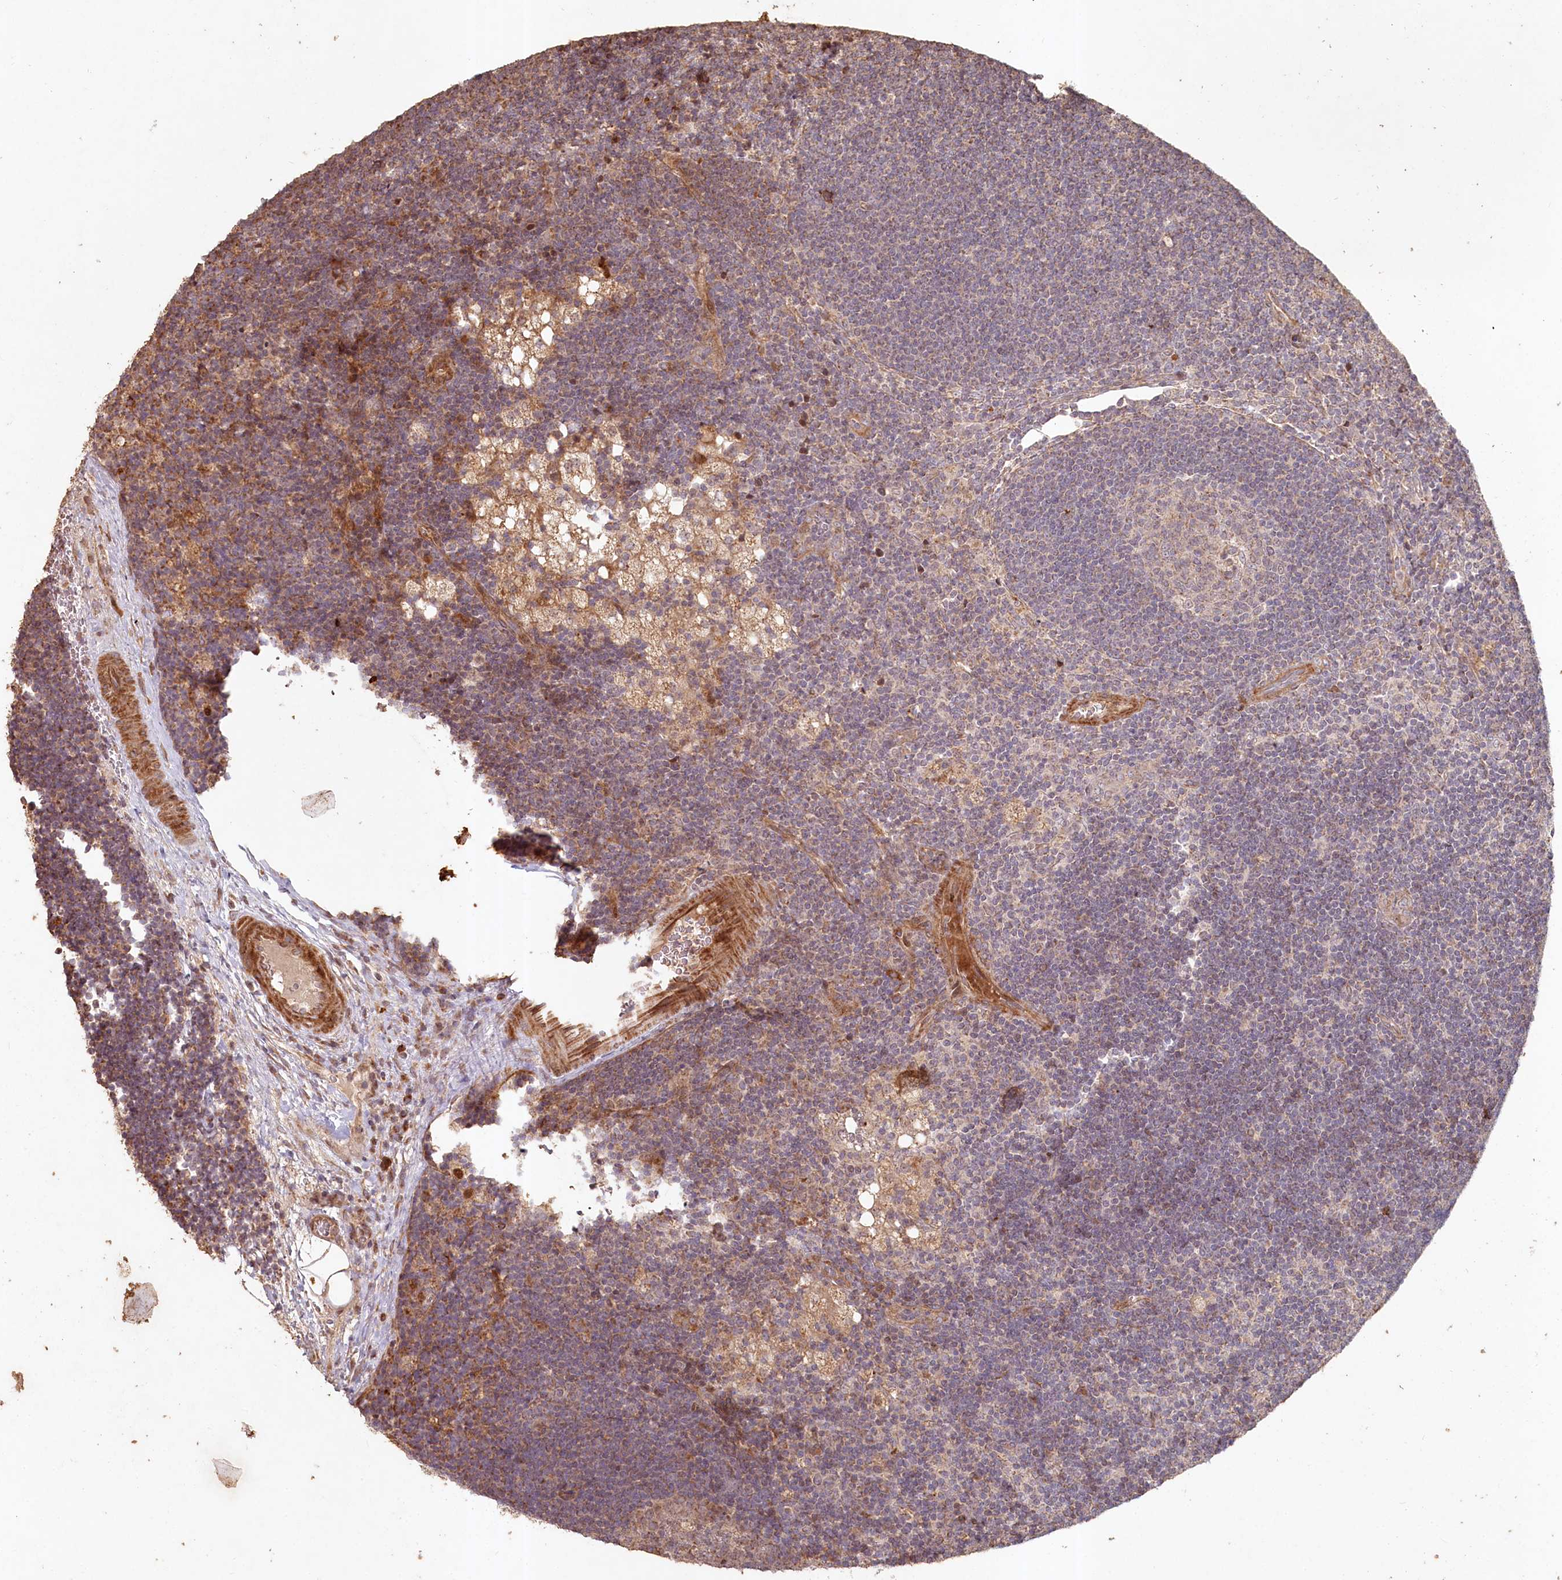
{"staining": {"intensity": "weak", "quantity": "25%-75%", "location": "cytoplasmic/membranous"}, "tissue": "lymph node", "cell_type": "Germinal center cells", "image_type": "normal", "snomed": [{"axis": "morphology", "description": "Normal tissue, NOS"}, {"axis": "topography", "description": "Lymph node"}], "caption": "The histopathology image exhibits immunohistochemical staining of unremarkable lymph node. There is weak cytoplasmic/membranous staining is appreciated in approximately 25%-75% of germinal center cells.", "gene": "HAL", "patient": {"sex": "male", "age": 24}}